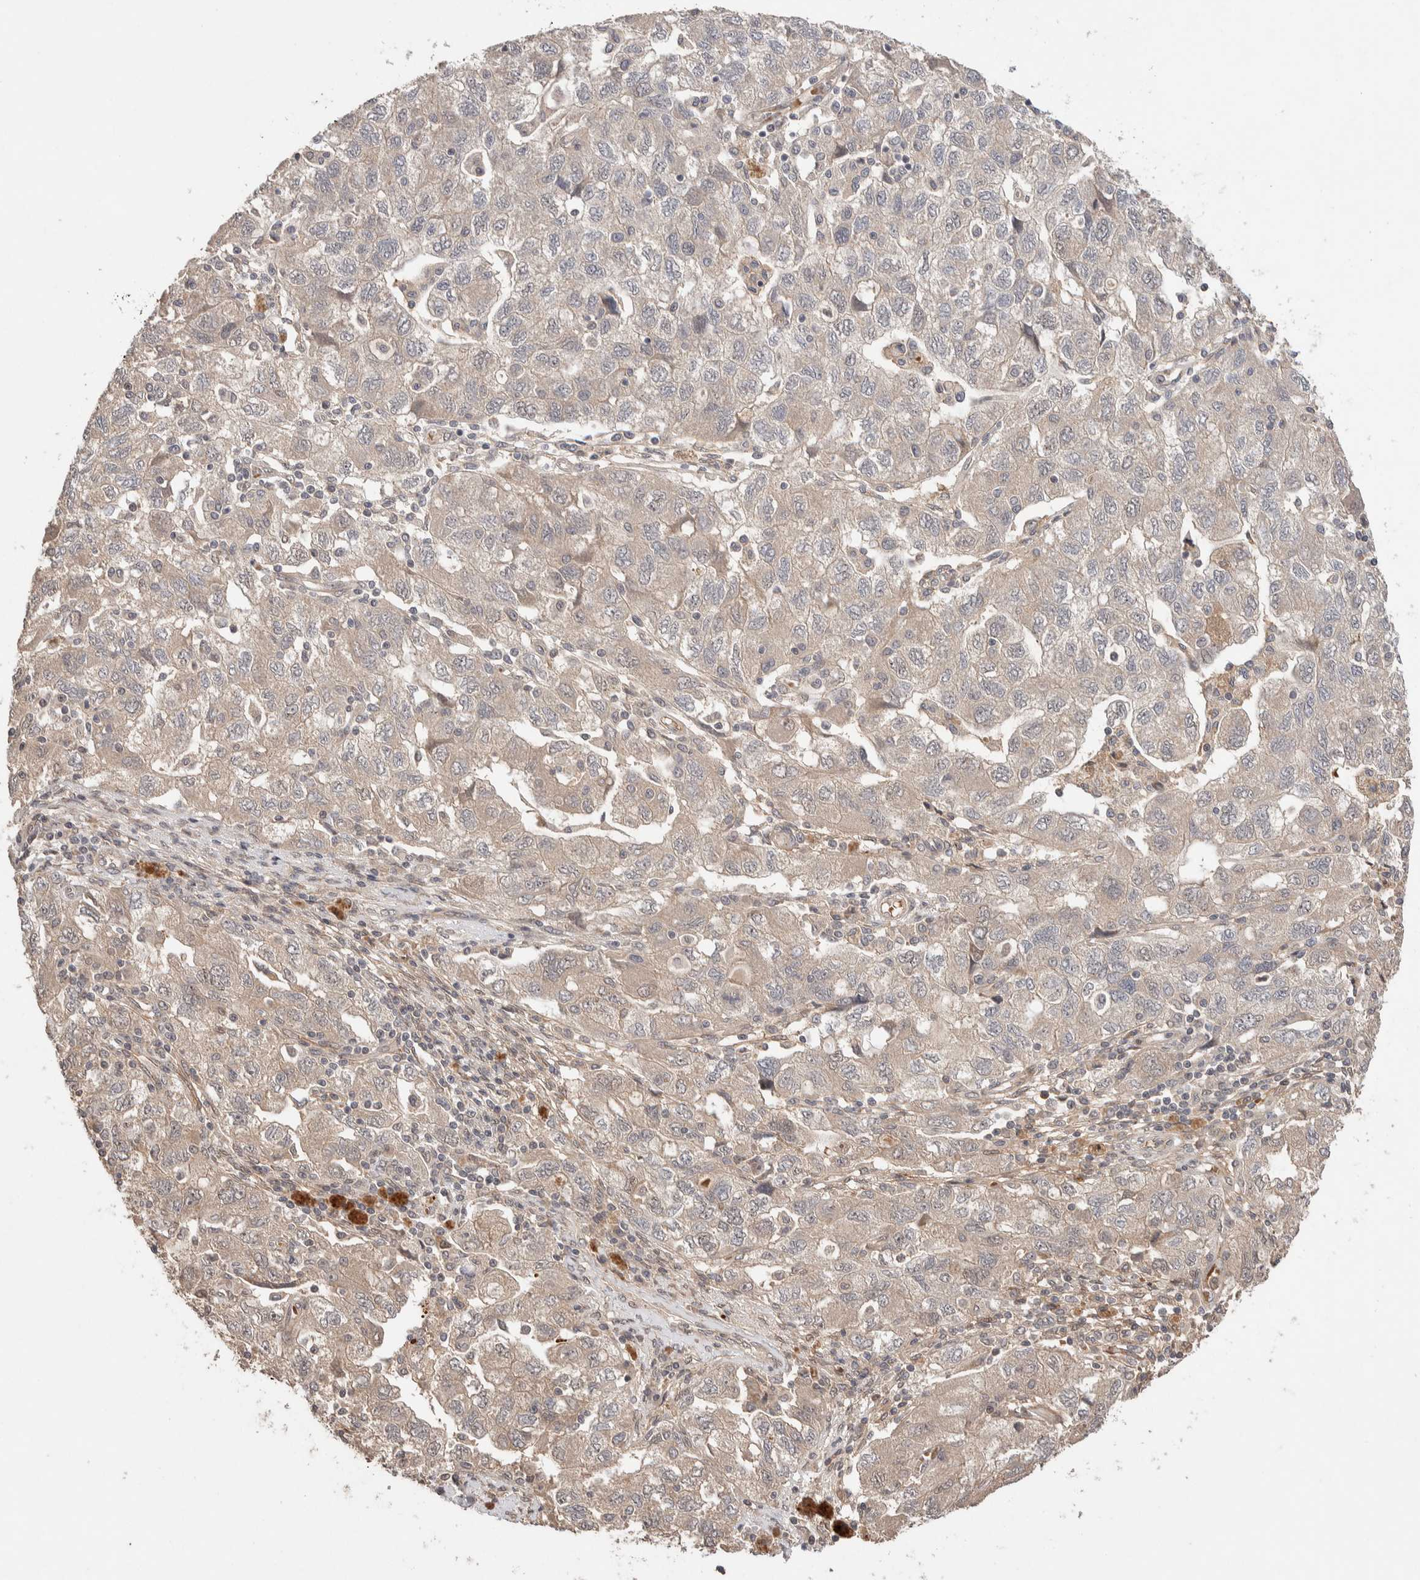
{"staining": {"intensity": "weak", "quantity": ">75%", "location": "cytoplasmic/membranous"}, "tissue": "ovarian cancer", "cell_type": "Tumor cells", "image_type": "cancer", "snomed": [{"axis": "morphology", "description": "Carcinoma, NOS"}, {"axis": "morphology", "description": "Cystadenocarcinoma, serous, NOS"}, {"axis": "topography", "description": "Ovary"}], "caption": "Immunohistochemistry (IHC) (DAB (3,3'-diaminobenzidine)) staining of human ovarian serous cystadenocarcinoma displays weak cytoplasmic/membranous protein staining in about >75% of tumor cells.", "gene": "CASK", "patient": {"sex": "female", "age": 69}}